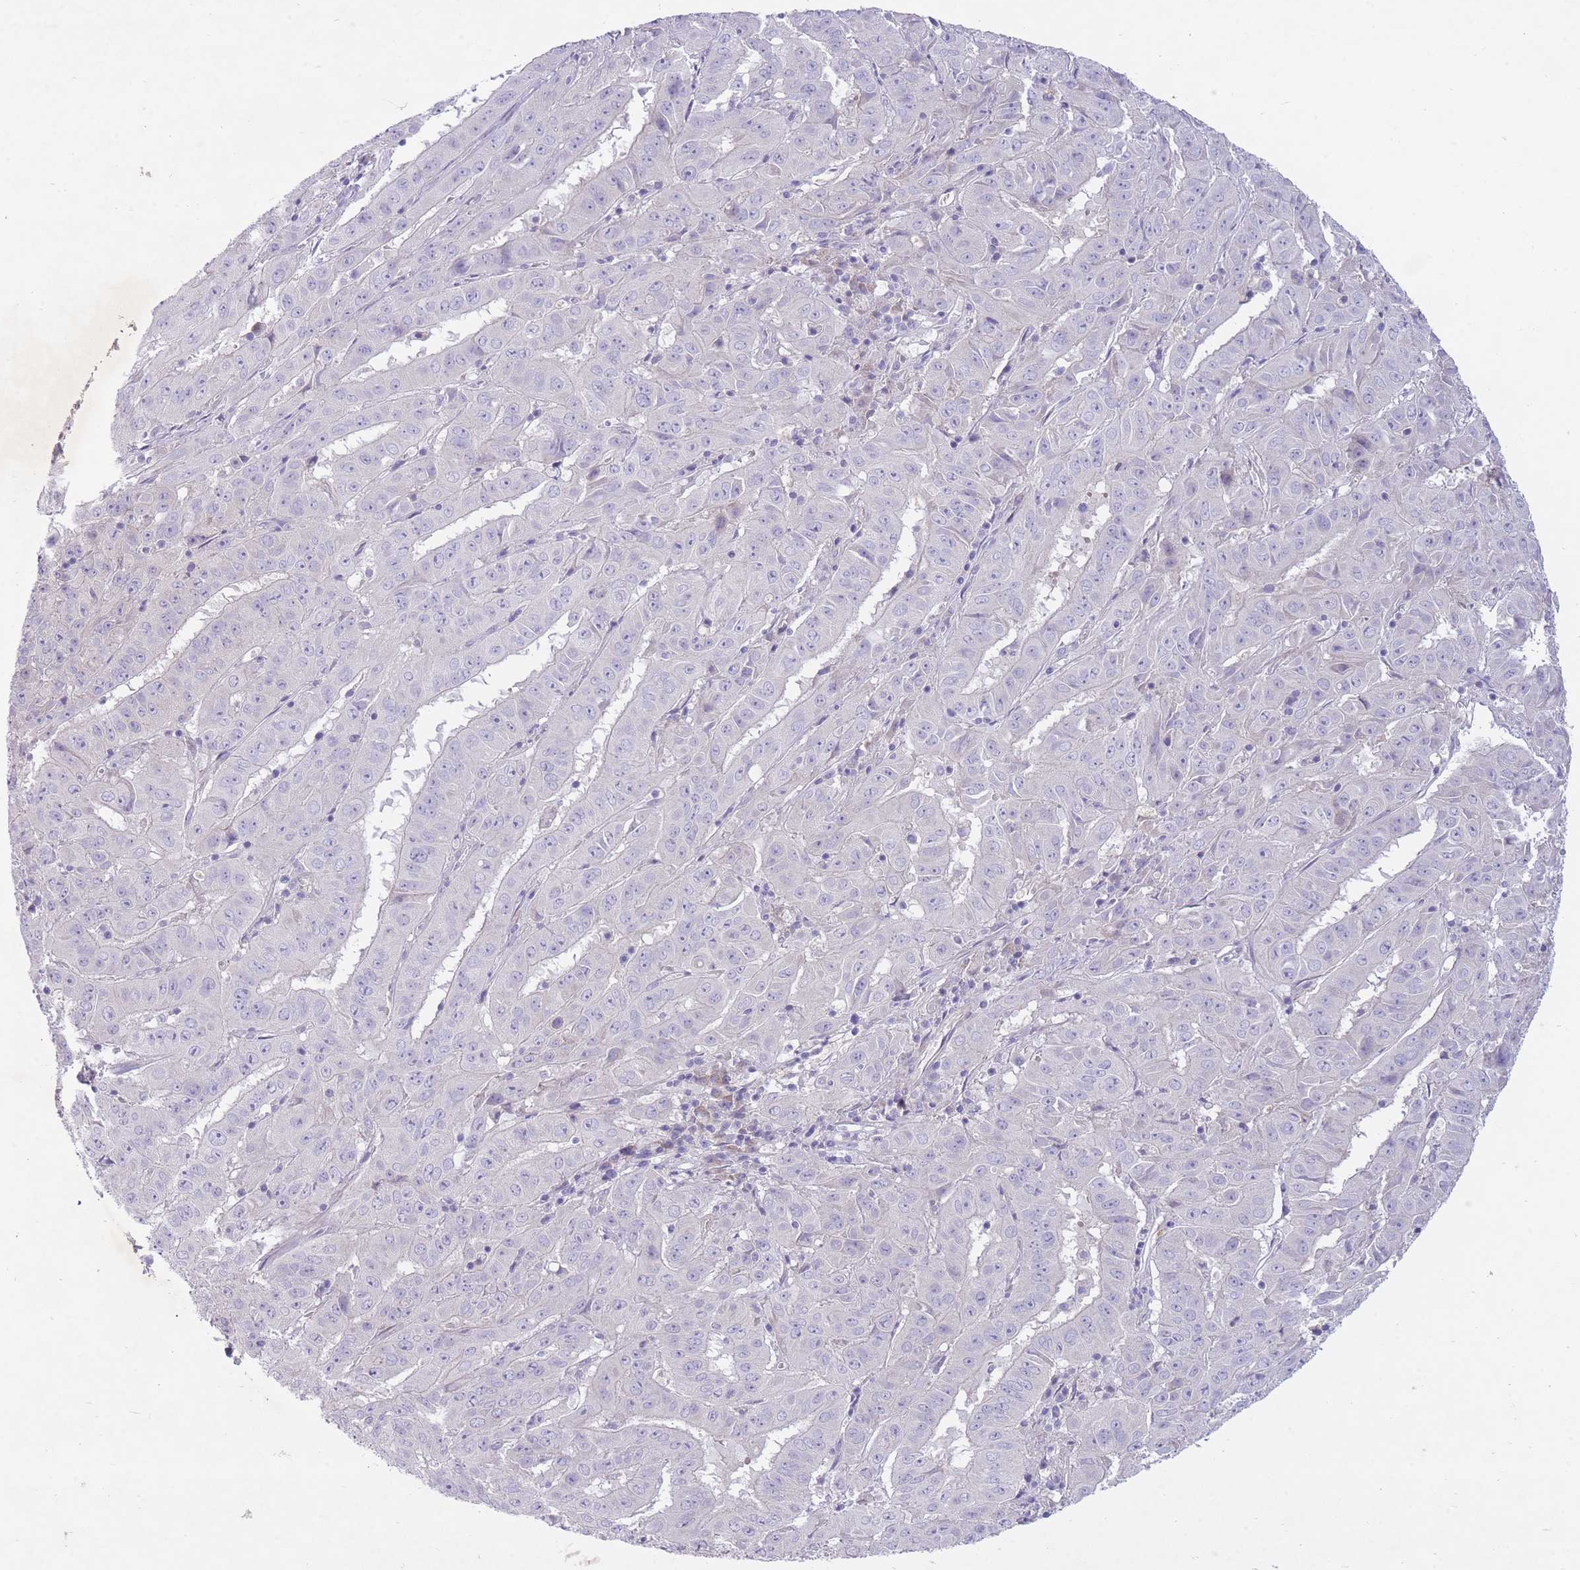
{"staining": {"intensity": "negative", "quantity": "none", "location": "none"}, "tissue": "pancreatic cancer", "cell_type": "Tumor cells", "image_type": "cancer", "snomed": [{"axis": "morphology", "description": "Adenocarcinoma, NOS"}, {"axis": "topography", "description": "Pancreas"}], "caption": "The micrograph displays no significant expression in tumor cells of pancreatic adenocarcinoma.", "gene": "PNPLA5", "patient": {"sex": "male", "age": 63}}